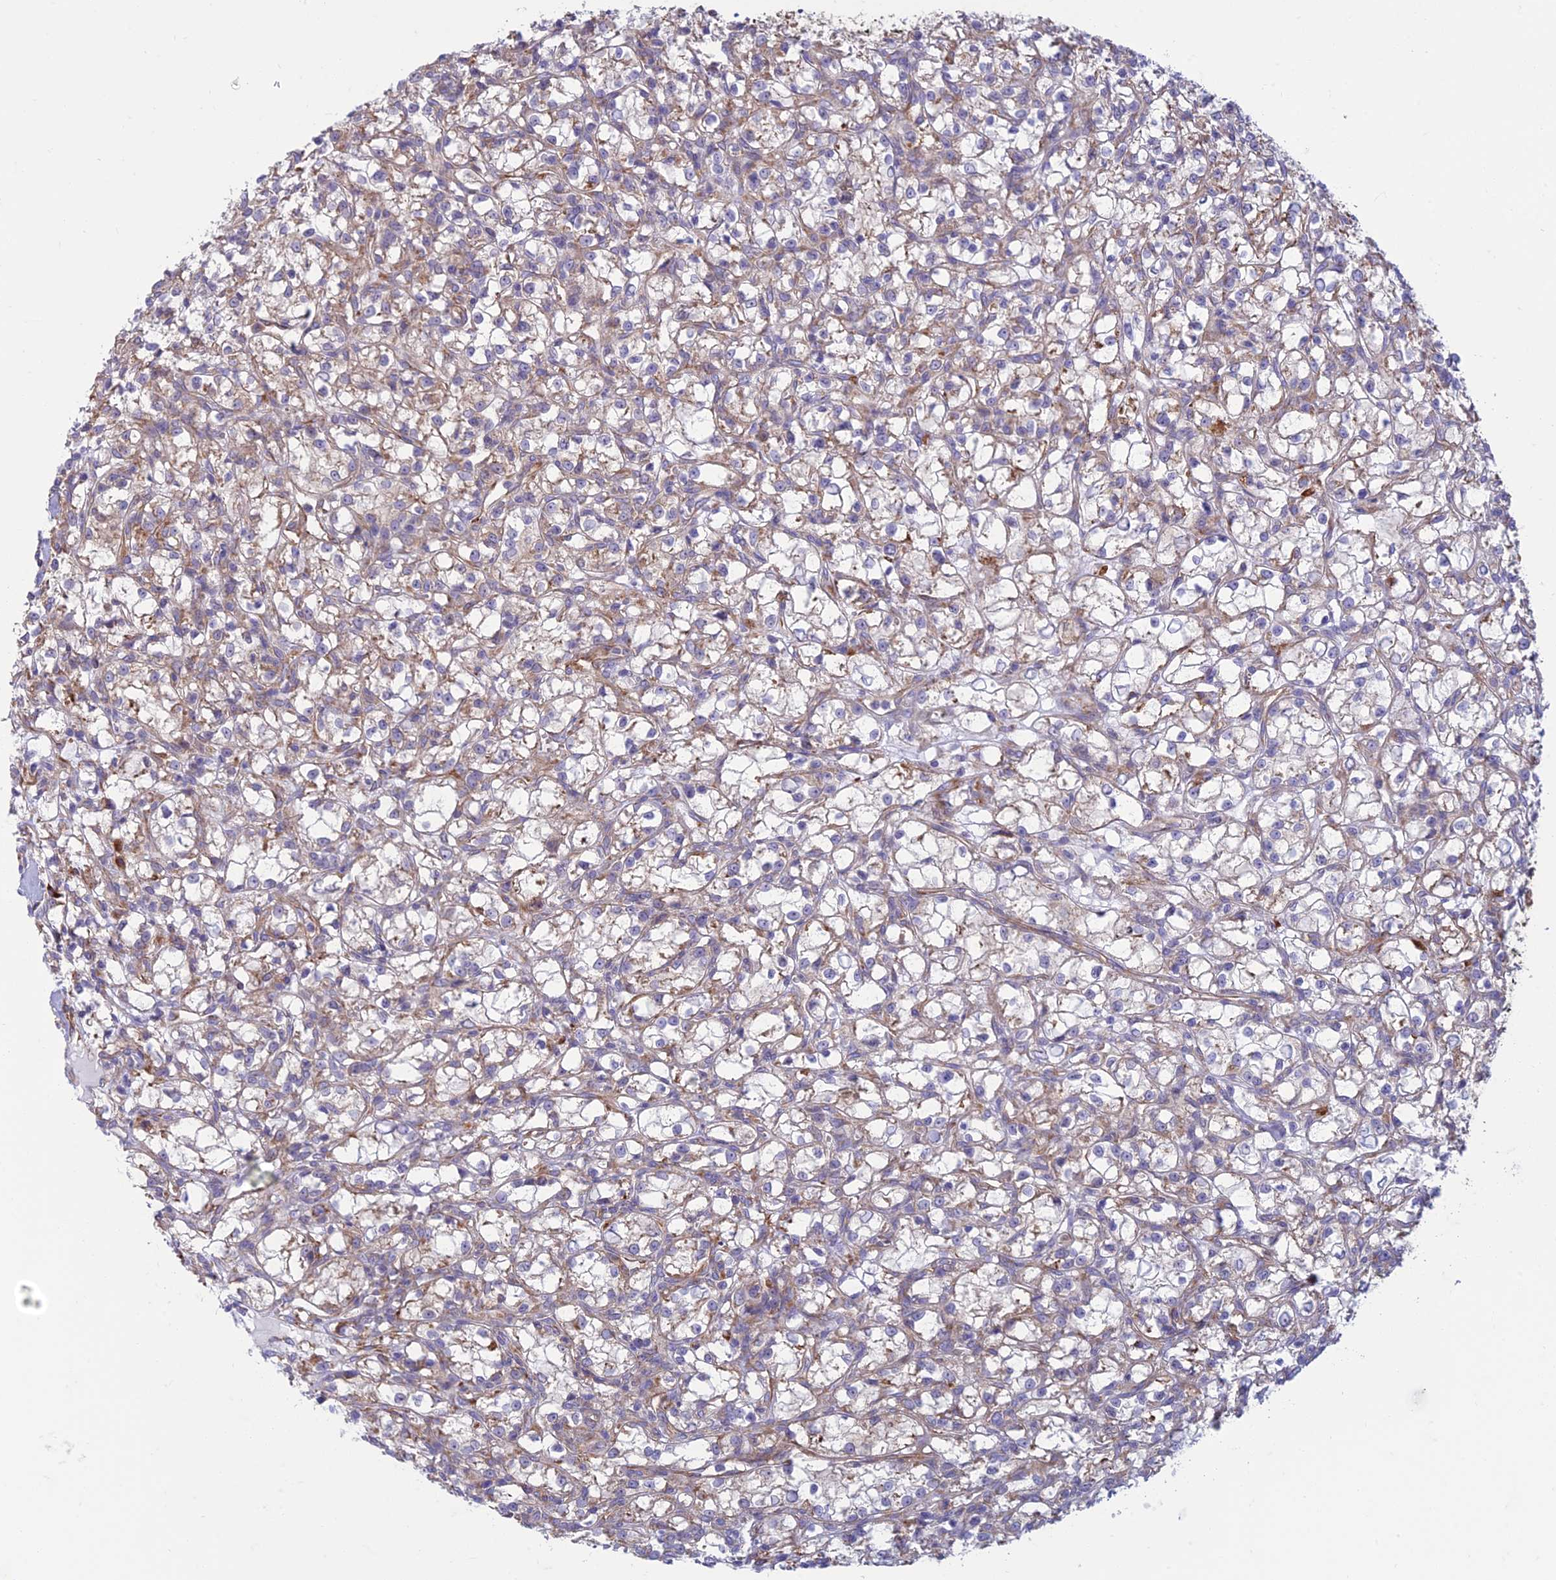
{"staining": {"intensity": "weak", "quantity": "<25%", "location": "cytoplasmic/membranous"}, "tissue": "renal cancer", "cell_type": "Tumor cells", "image_type": "cancer", "snomed": [{"axis": "morphology", "description": "Adenocarcinoma, NOS"}, {"axis": "topography", "description": "Kidney"}], "caption": "Photomicrograph shows no protein positivity in tumor cells of renal cancer tissue.", "gene": "RPL17-C18orf32", "patient": {"sex": "female", "age": 59}}